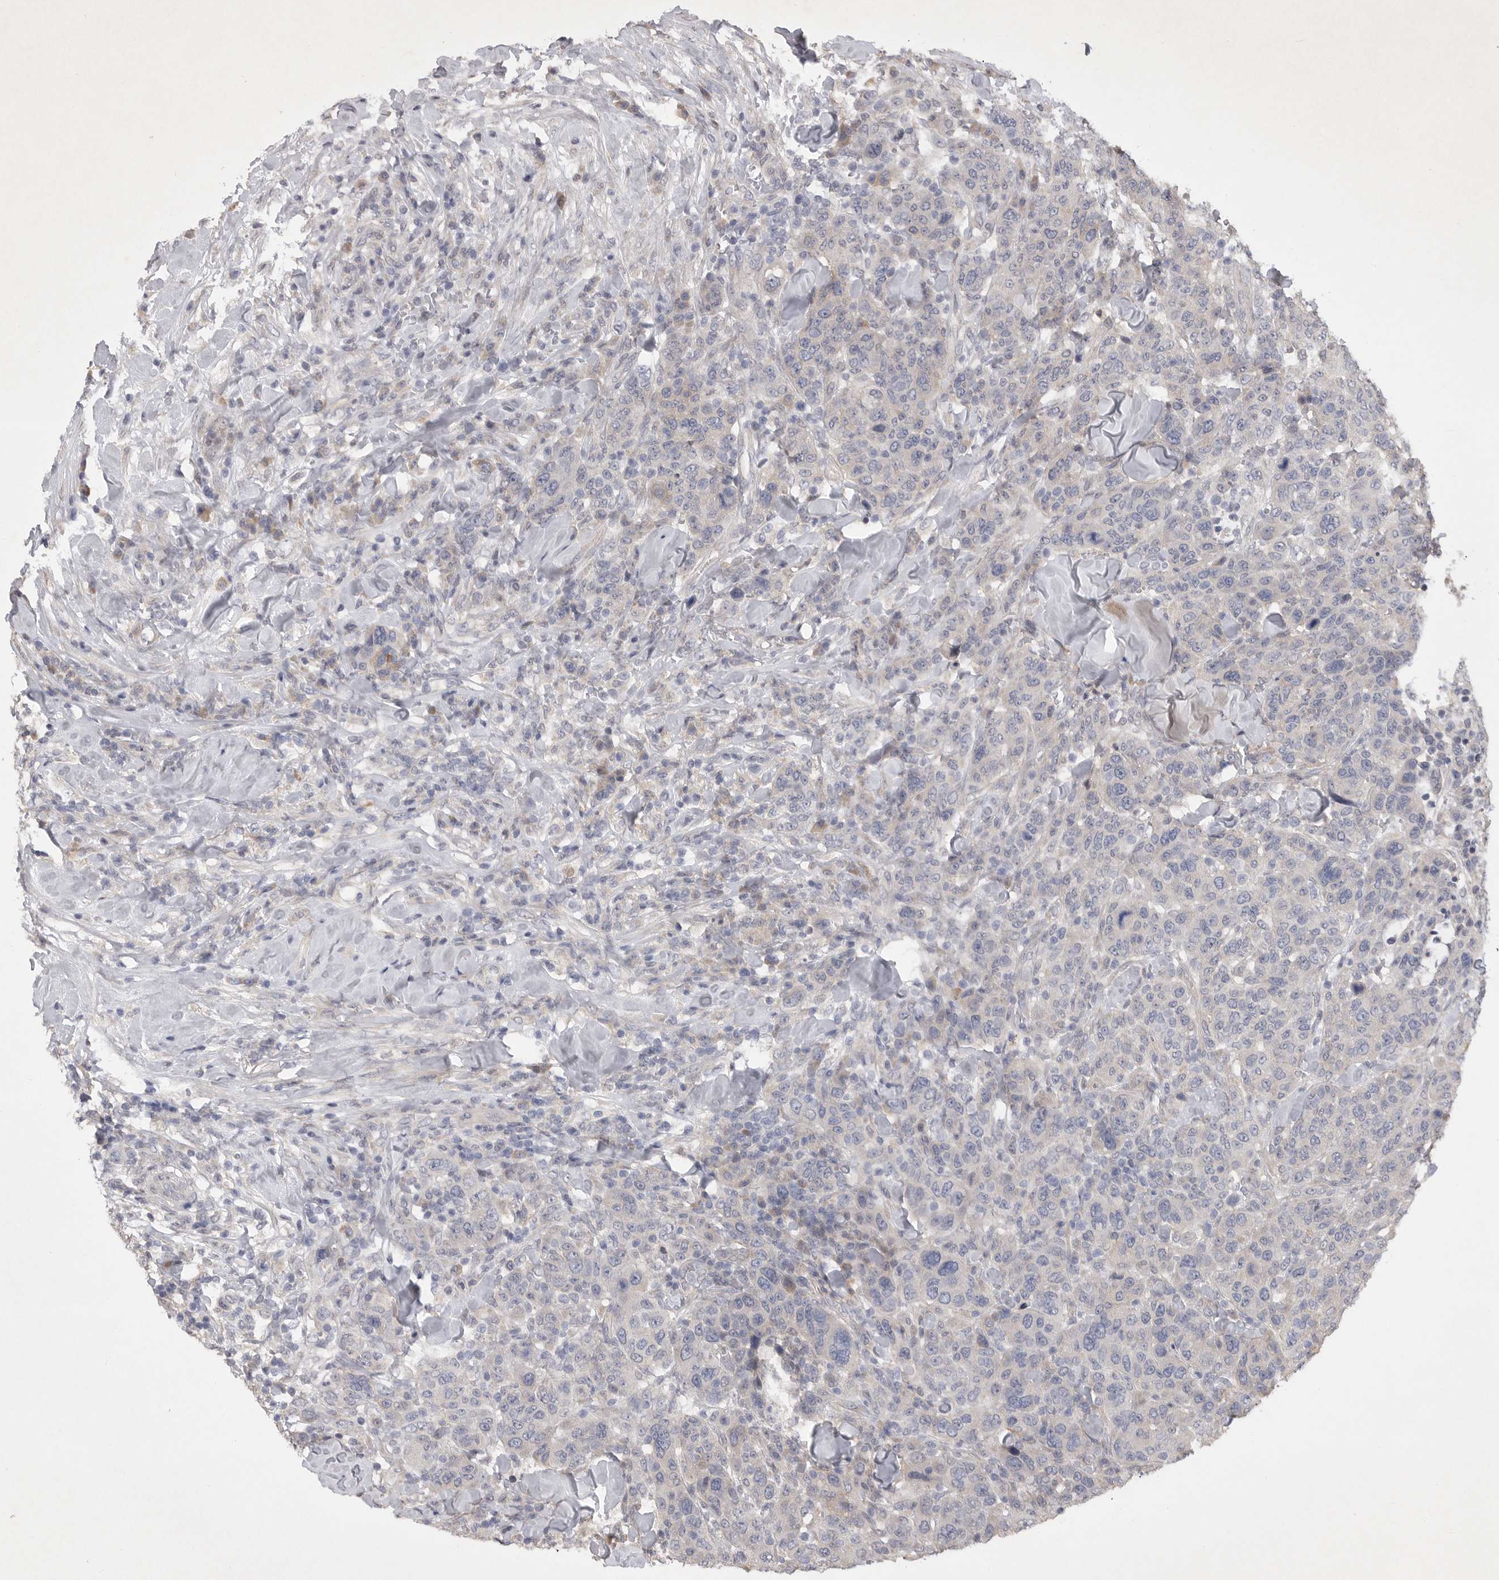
{"staining": {"intensity": "negative", "quantity": "none", "location": "none"}, "tissue": "breast cancer", "cell_type": "Tumor cells", "image_type": "cancer", "snomed": [{"axis": "morphology", "description": "Duct carcinoma"}, {"axis": "topography", "description": "Breast"}], "caption": "A micrograph of human breast cancer (infiltrating ductal carcinoma) is negative for staining in tumor cells.", "gene": "EDEM3", "patient": {"sex": "female", "age": 37}}